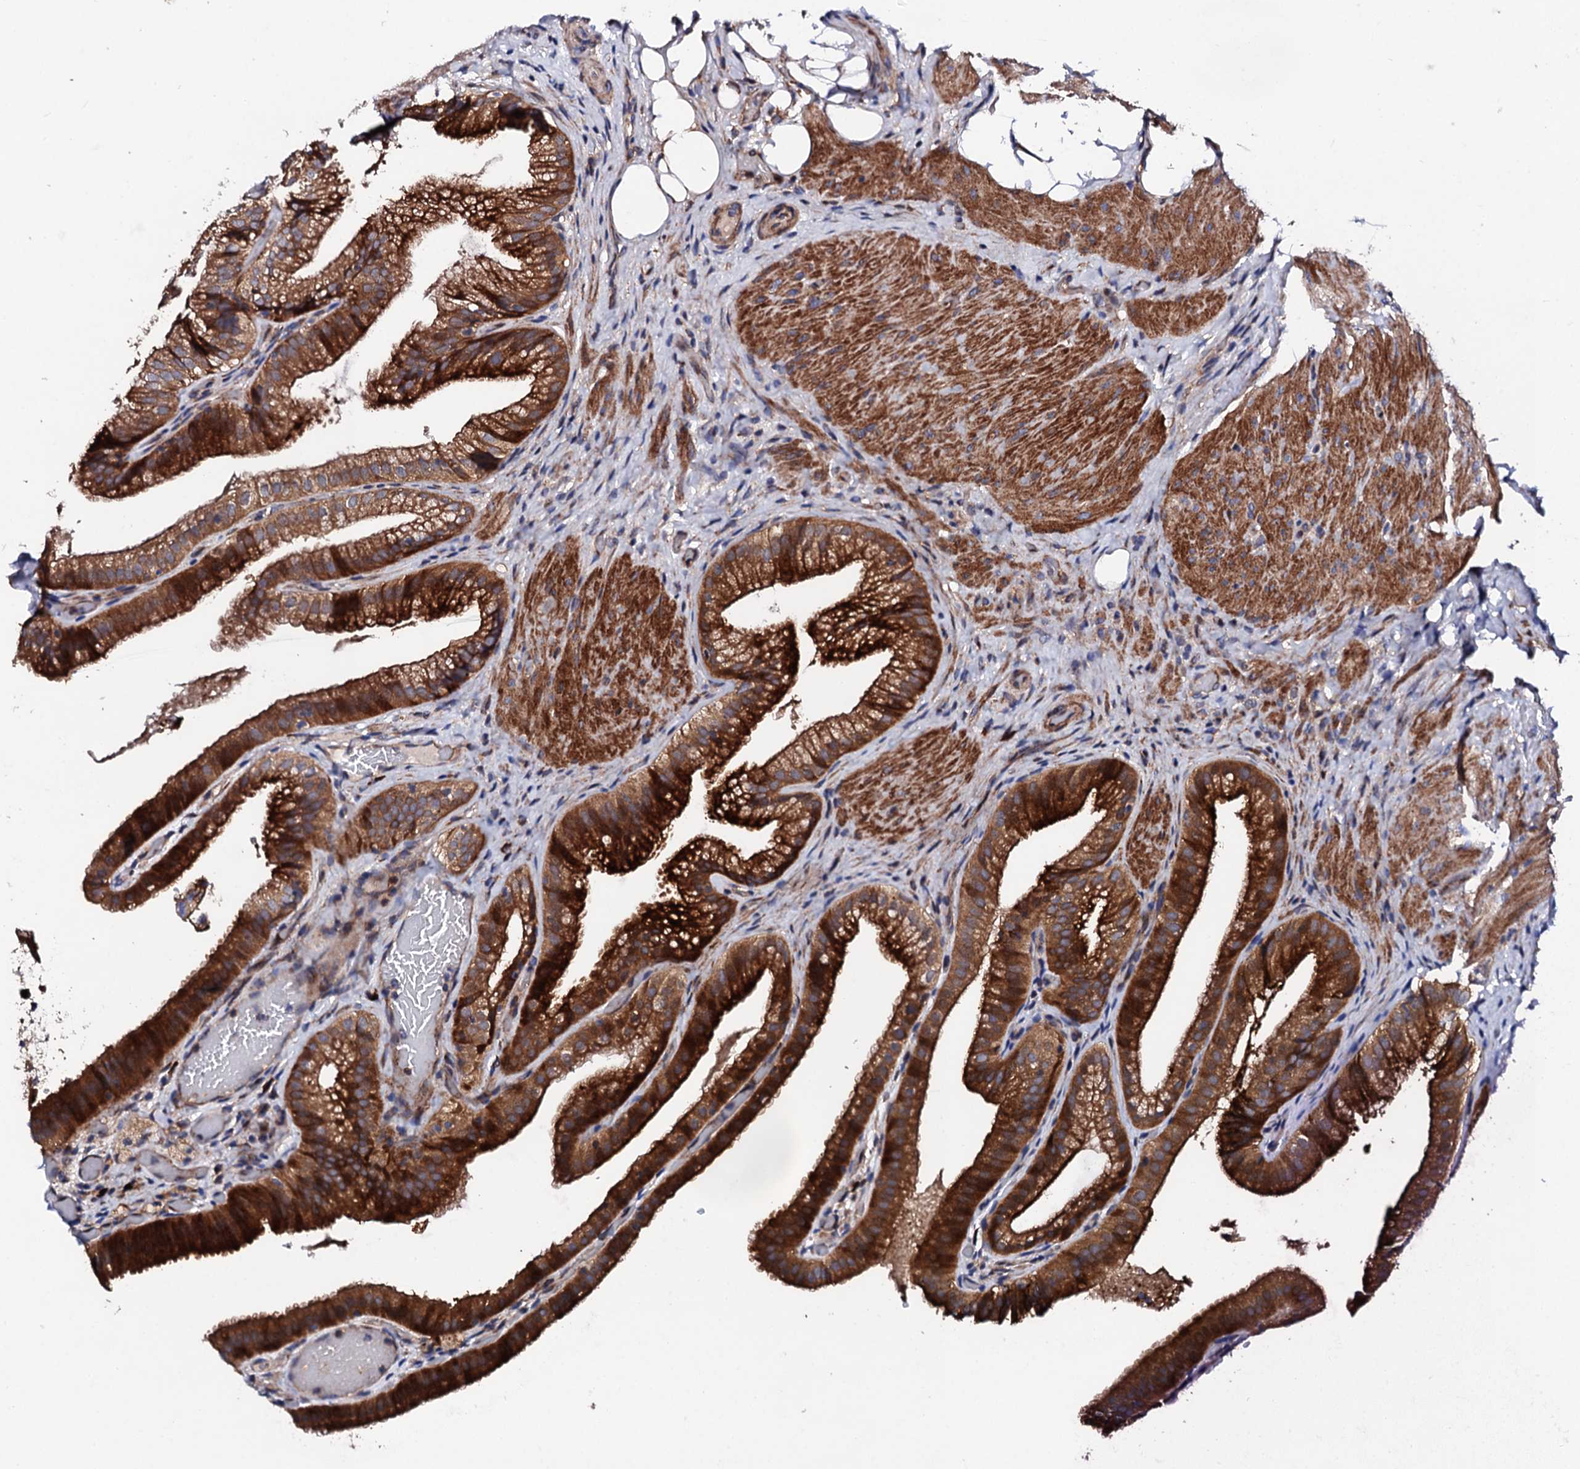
{"staining": {"intensity": "strong", "quantity": ">75%", "location": "cytoplasmic/membranous"}, "tissue": "gallbladder", "cell_type": "Glandular cells", "image_type": "normal", "snomed": [{"axis": "morphology", "description": "Normal tissue, NOS"}, {"axis": "morphology", "description": "Inflammation, NOS"}, {"axis": "topography", "description": "Gallbladder"}], "caption": "A micrograph of gallbladder stained for a protein reveals strong cytoplasmic/membranous brown staining in glandular cells.", "gene": "LIPT2", "patient": {"sex": "male", "age": 51}}